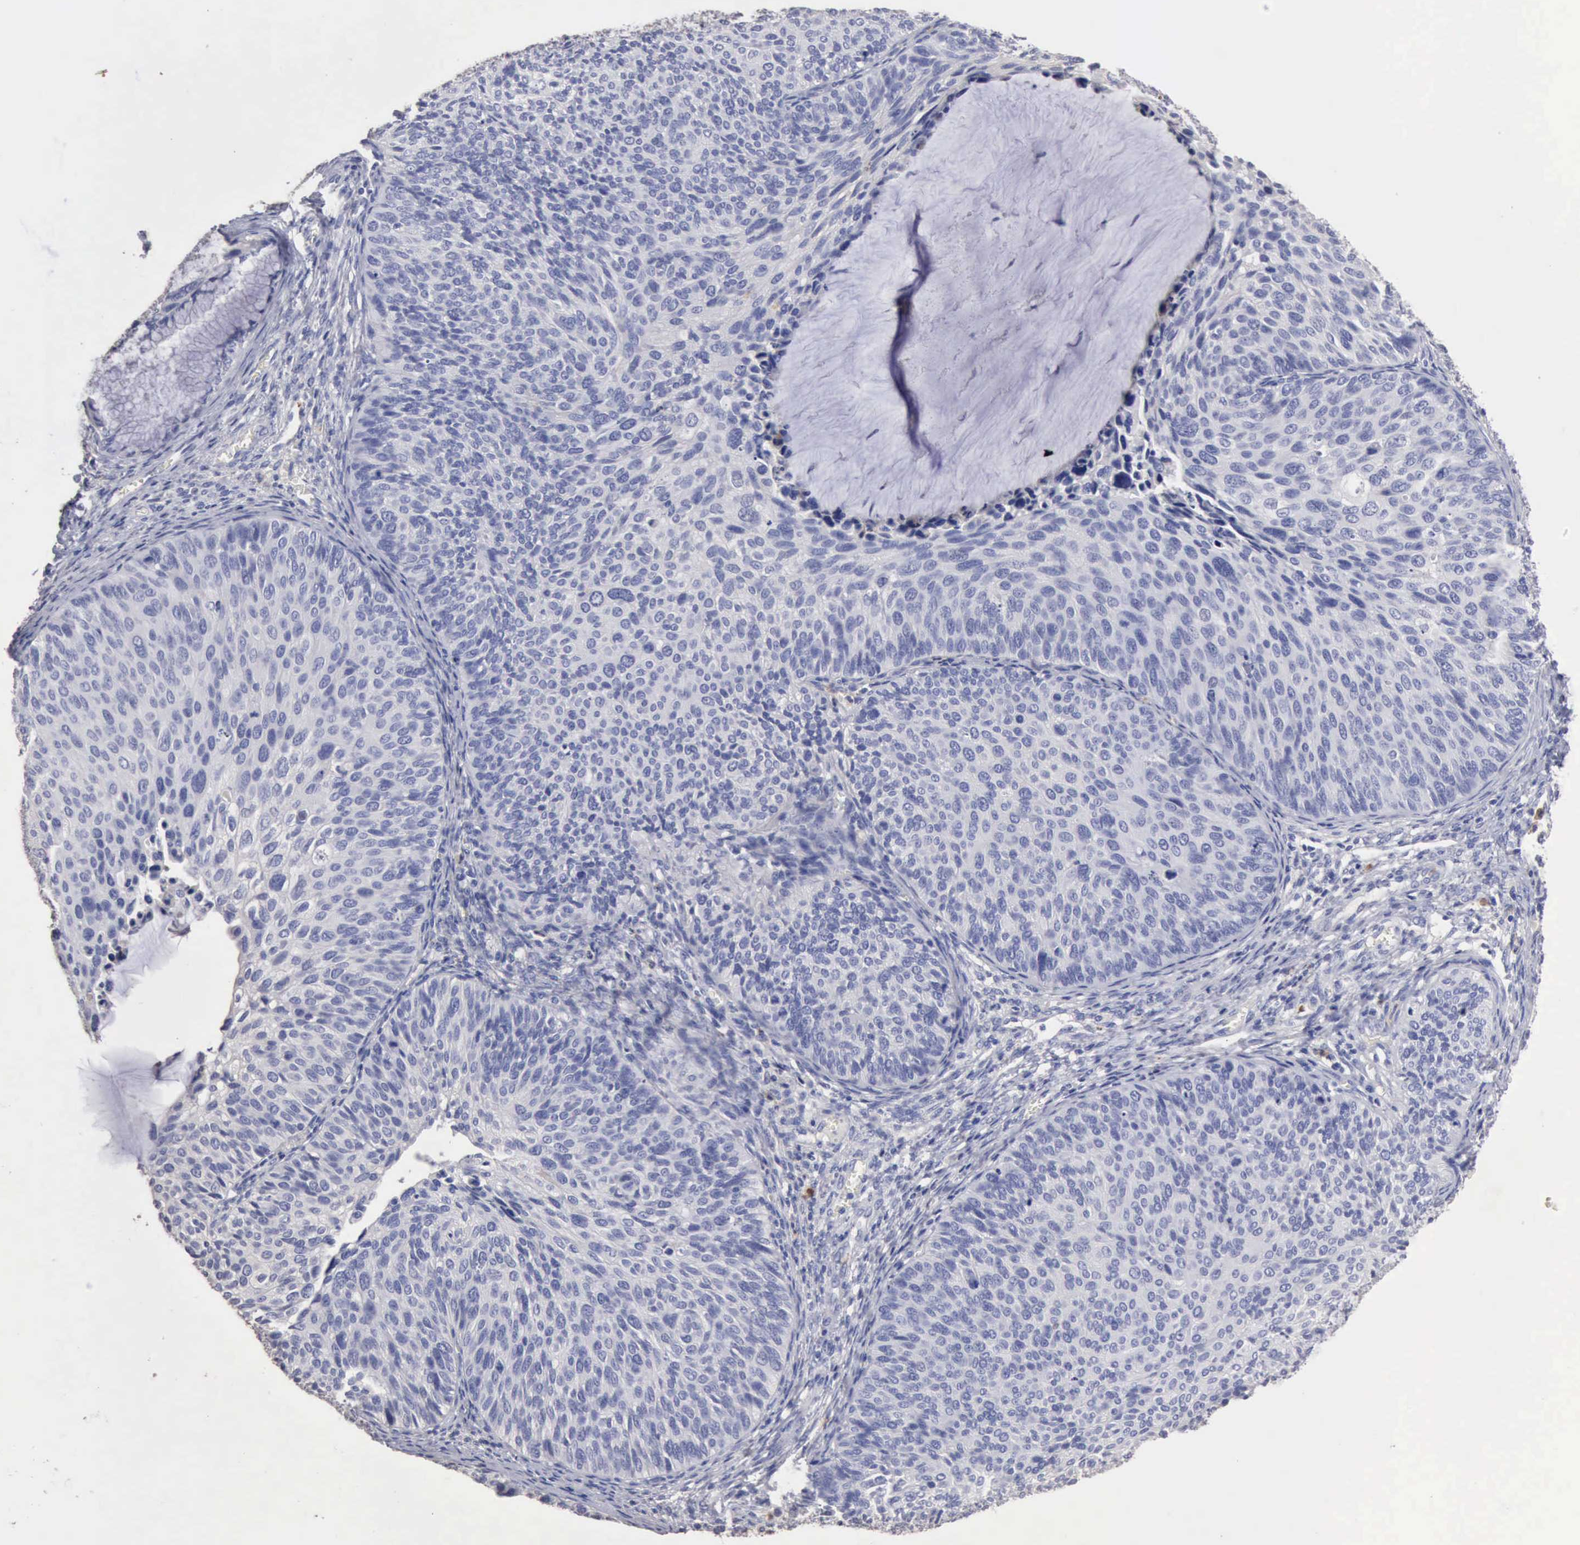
{"staining": {"intensity": "negative", "quantity": "none", "location": "none"}, "tissue": "cervical cancer", "cell_type": "Tumor cells", "image_type": "cancer", "snomed": [{"axis": "morphology", "description": "Squamous cell carcinoma, NOS"}, {"axis": "topography", "description": "Cervix"}], "caption": "A photomicrograph of human cervical squamous cell carcinoma is negative for staining in tumor cells.", "gene": "KRT6B", "patient": {"sex": "female", "age": 36}}